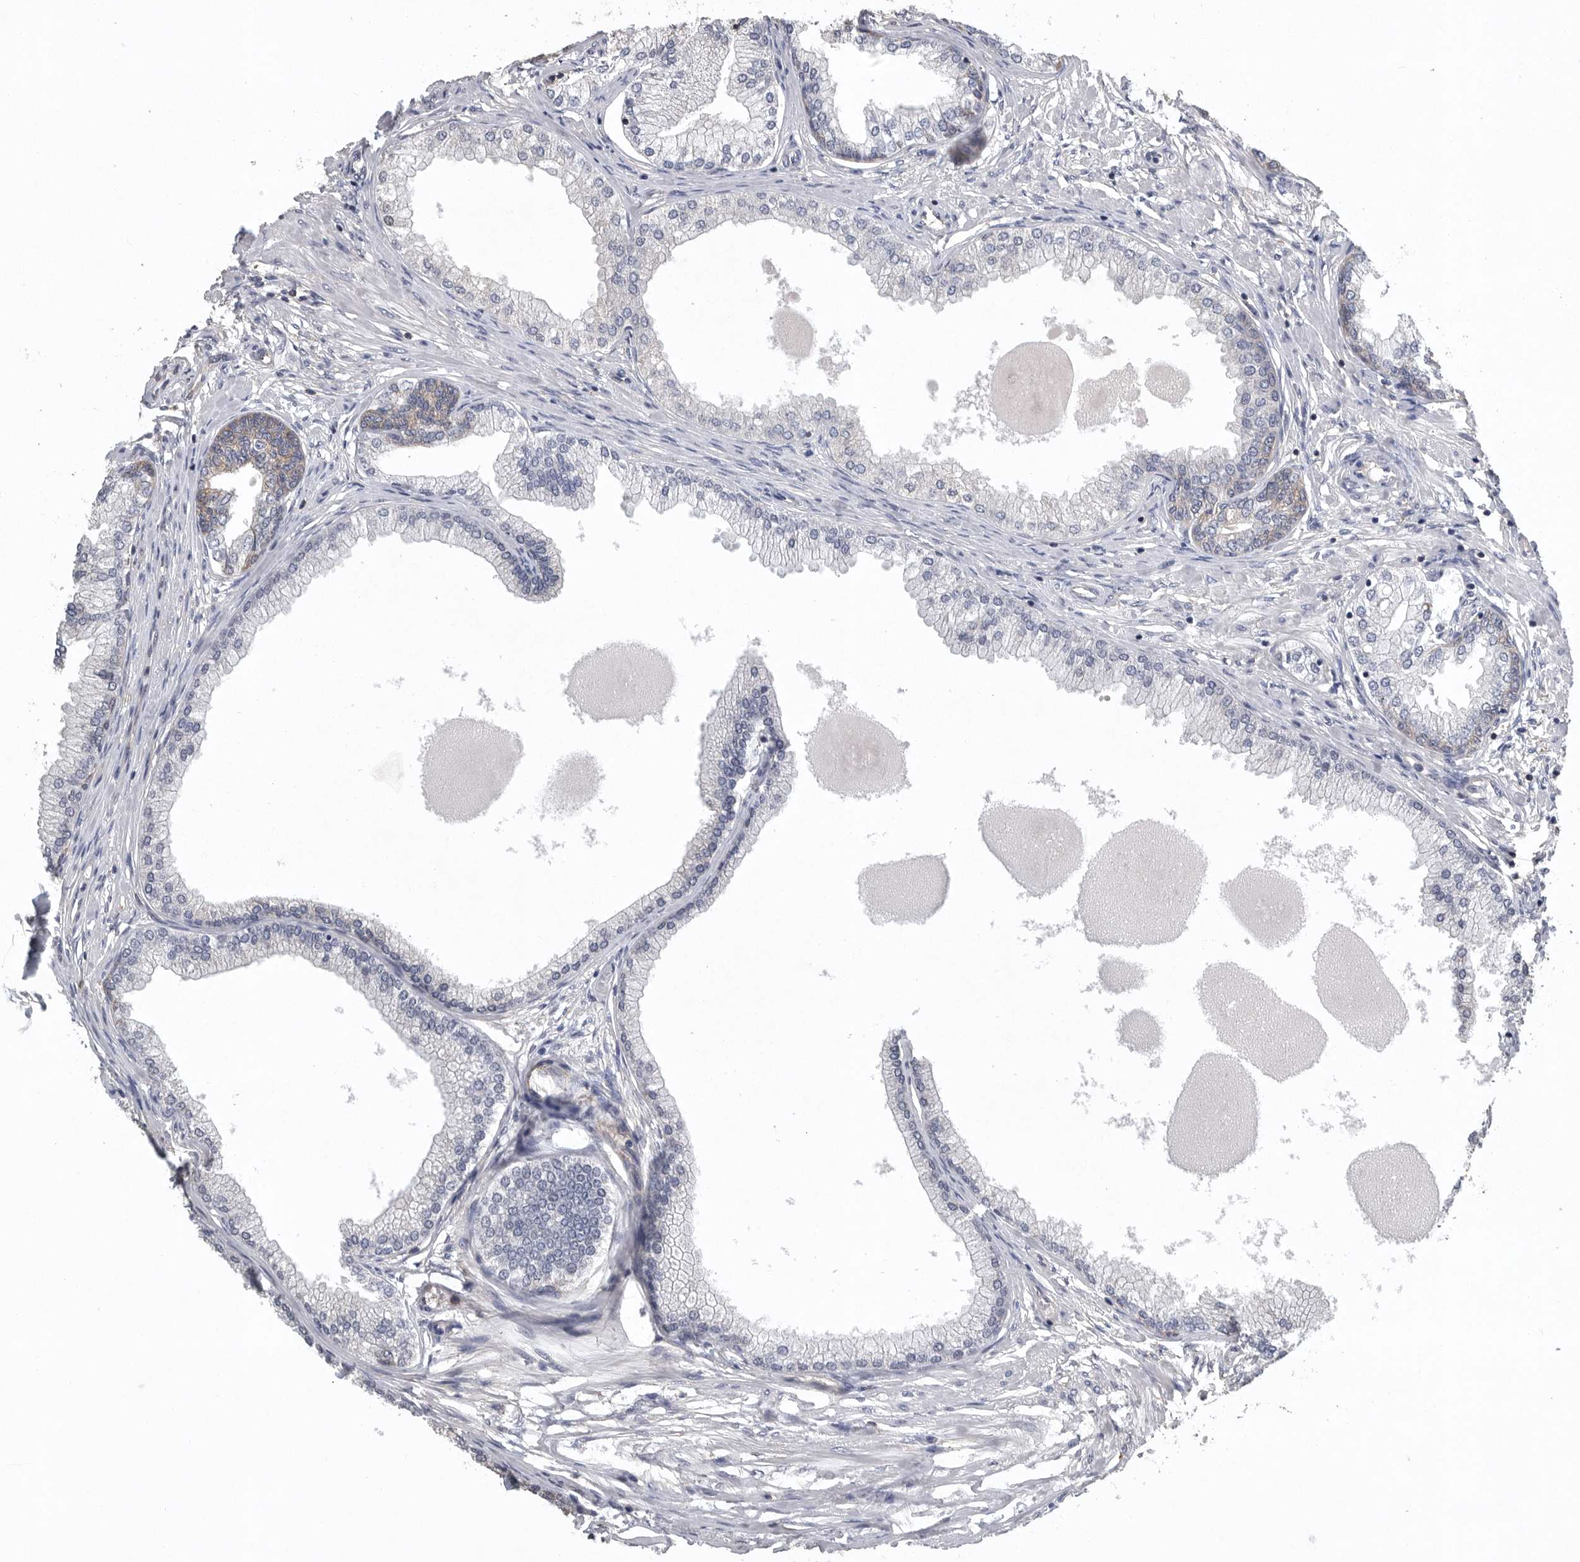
{"staining": {"intensity": "moderate", "quantity": "25%-75%", "location": "cytoplasmic/membranous,nuclear"}, "tissue": "prostate", "cell_type": "Glandular cells", "image_type": "normal", "snomed": [{"axis": "morphology", "description": "Normal tissue, NOS"}, {"axis": "morphology", "description": "Urothelial carcinoma, Low grade"}, {"axis": "topography", "description": "Urinary bladder"}, {"axis": "topography", "description": "Prostate"}], "caption": "This is an image of IHC staining of normal prostate, which shows moderate positivity in the cytoplasmic/membranous,nuclear of glandular cells.", "gene": "PDCD4", "patient": {"sex": "male", "age": 60}}